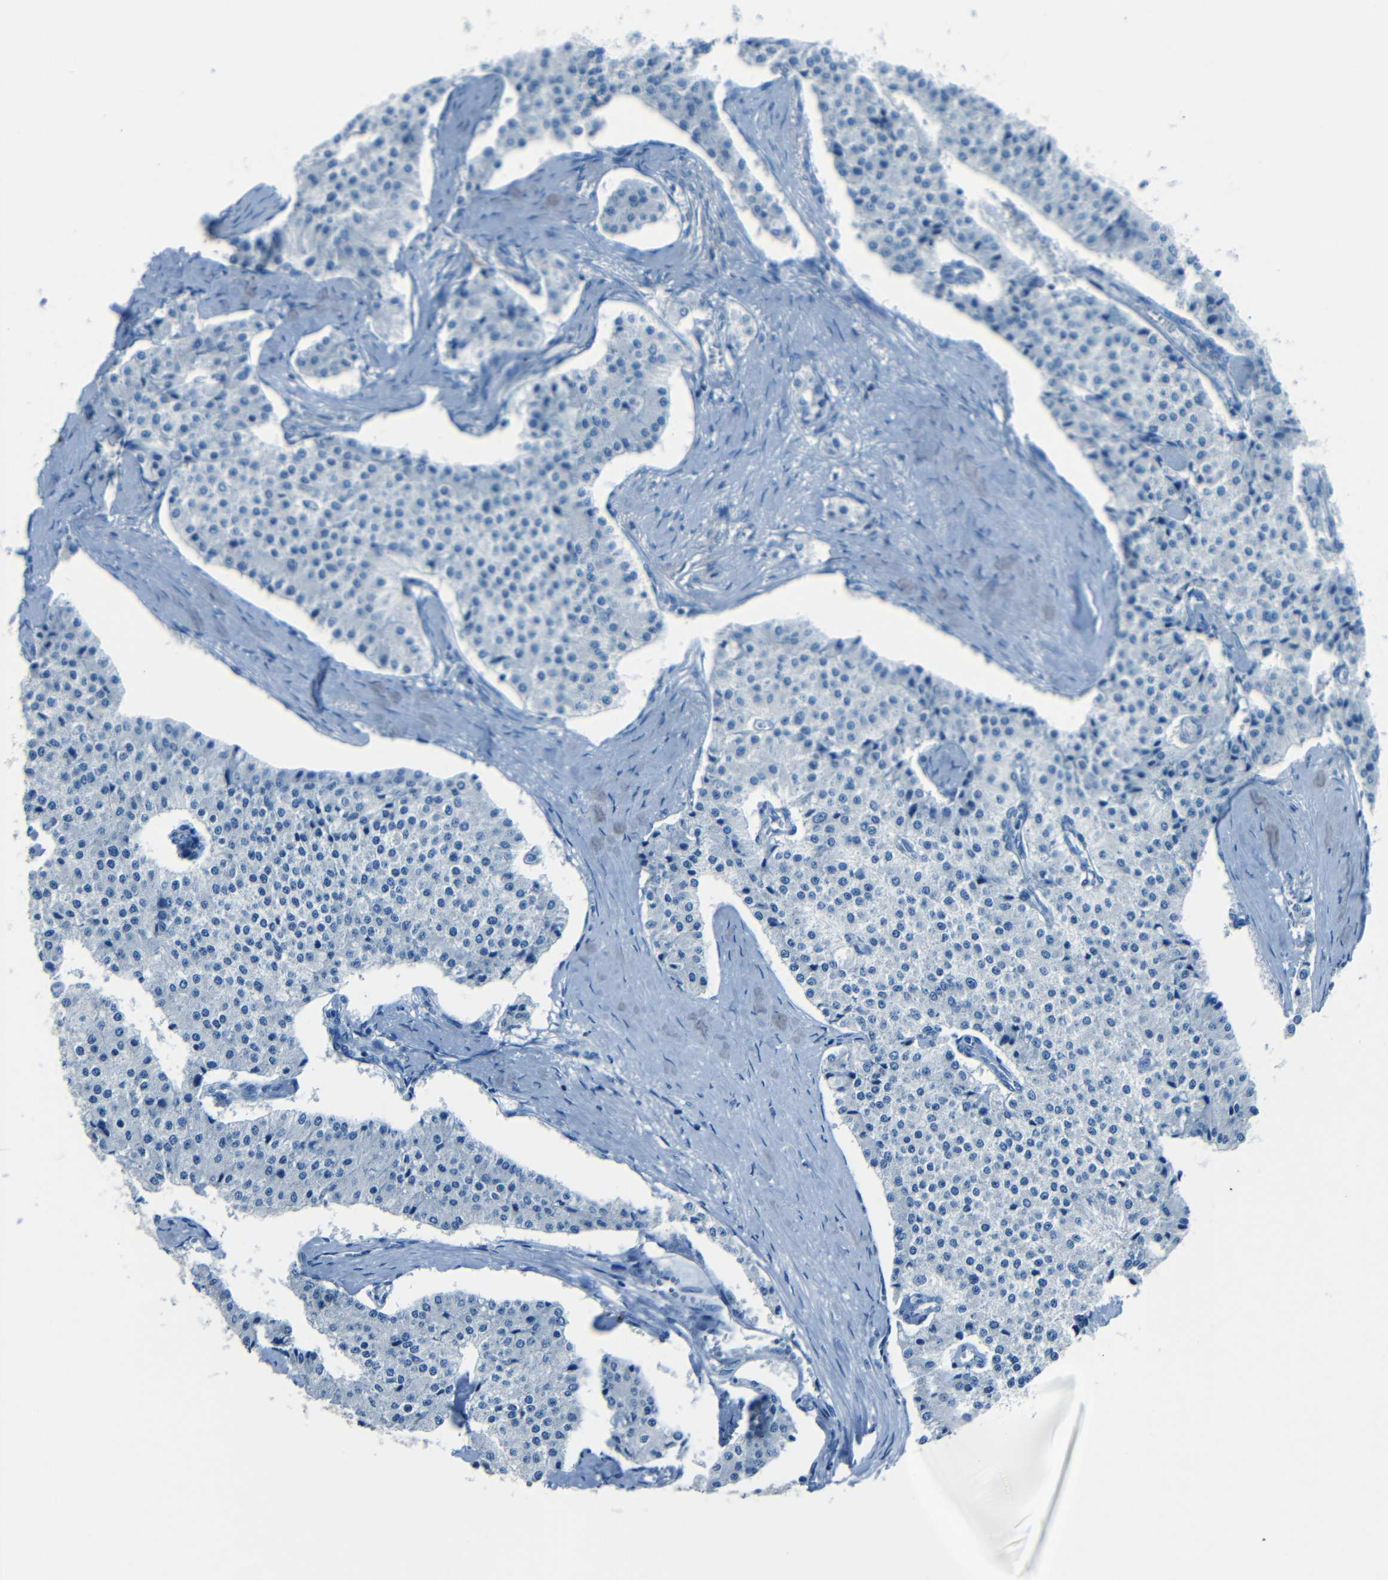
{"staining": {"intensity": "negative", "quantity": "none", "location": "none"}, "tissue": "carcinoid", "cell_type": "Tumor cells", "image_type": "cancer", "snomed": [{"axis": "morphology", "description": "Carcinoid, malignant, NOS"}, {"axis": "topography", "description": "Colon"}], "caption": "The image reveals no significant expression in tumor cells of carcinoid (malignant).", "gene": "FBN2", "patient": {"sex": "female", "age": 52}}